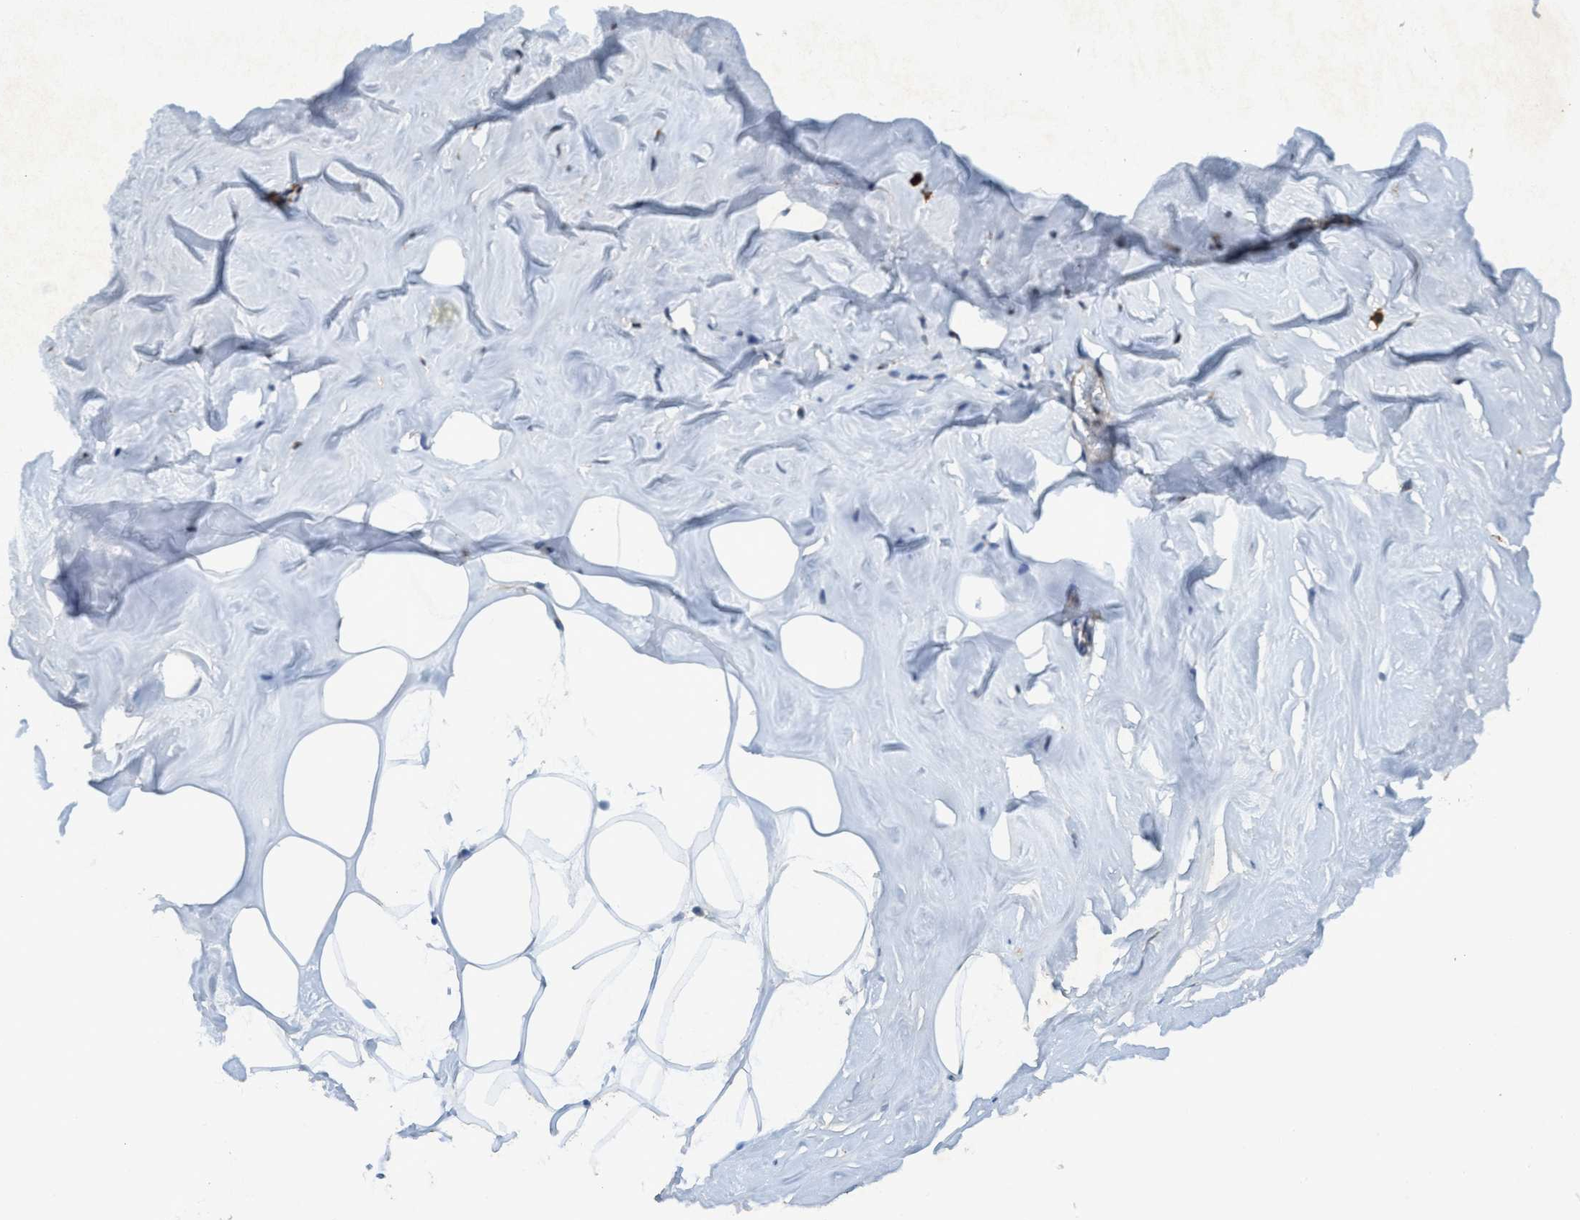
{"staining": {"intensity": "negative", "quantity": "none", "location": "none"}, "tissue": "adipose tissue", "cell_type": "Adipocytes", "image_type": "normal", "snomed": [{"axis": "morphology", "description": "Normal tissue, NOS"}, {"axis": "morphology", "description": "Fibrosis, NOS"}, {"axis": "topography", "description": "Breast"}, {"axis": "topography", "description": "Adipose tissue"}], "caption": "High power microscopy histopathology image of an immunohistochemistry (IHC) histopathology image of unremarkable adipose tissue, revealing no significant expression in adipocytes.", "gene": "TRIM65", "patient": {"sex": "female", "age": 39}}